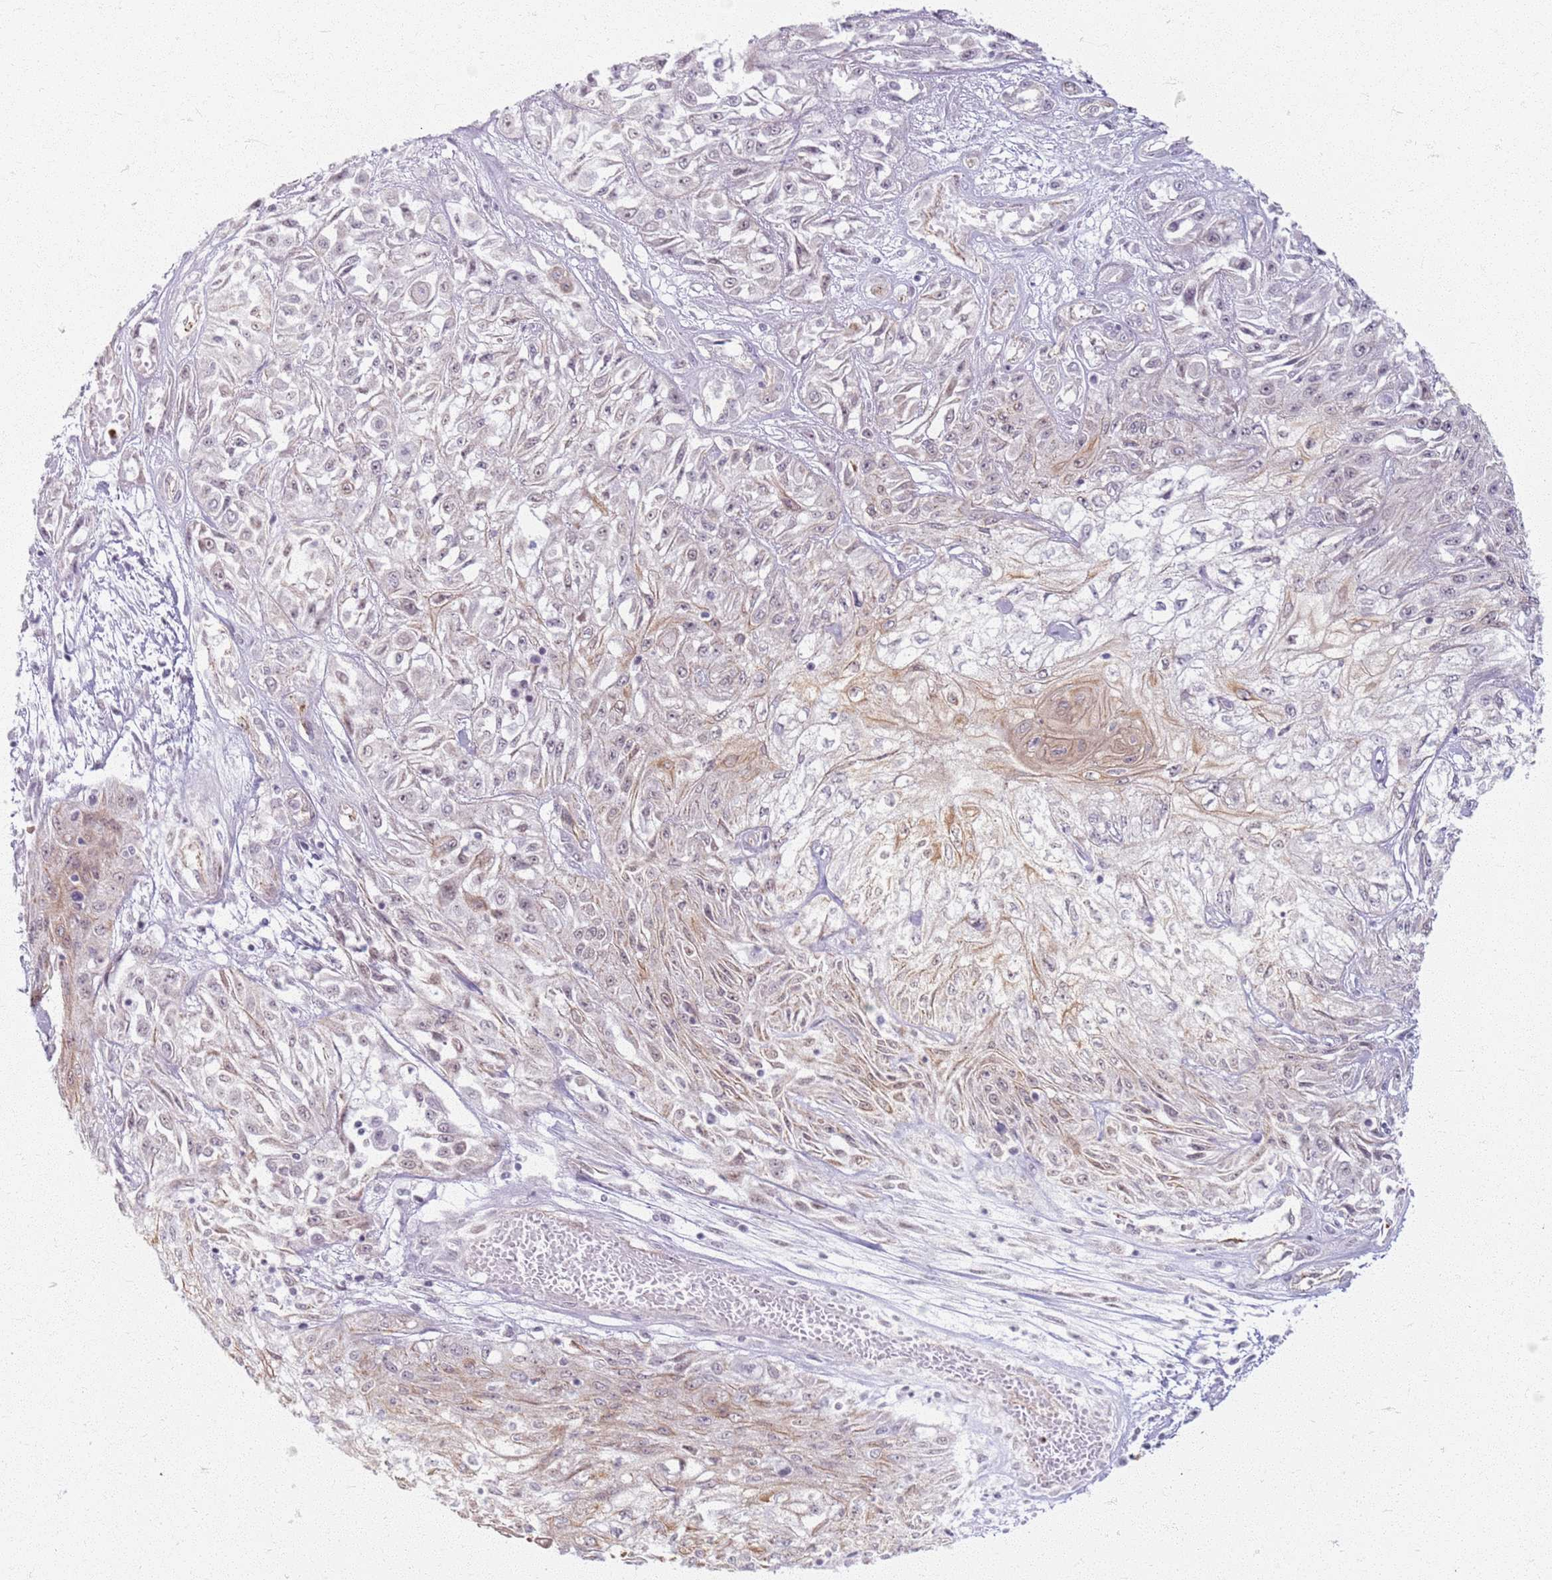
{"staining": {"intensity": "weak", "quantity": "25%-75%", "location": "cytoplasmic/membranous"}, "tissue": "skin cancer", "cell_type": "Tumor cells", "image_type": "cancer", "snomed": [{"axis": "morphology", "description": "Squamous cell carcinoma, NOS"}, {"axis": "morphology", "description": "Squamous cell carcinoma, metastatic, NOS"}, {"axis": "topography", "description": "Skin"}, {"axis": "topography", "description": "Lymph node"}], "caption": "Immunohistochemistry (IHC) staining of squamous cell carcinoma (skin), which shows low levels of weak cytoplasmic/membranous expression in approximately 25%-75% of tumor cells indicating weak cytoplasmic/membranous protein expression. The staining was performed using DAB (3,3'-diaminobenzidine) (brown) for protein detection and nuclei were counterstained in hematoxylin (blue).", "gene": "KCNA5", "patient": {"sex": "male", "age": 75}}